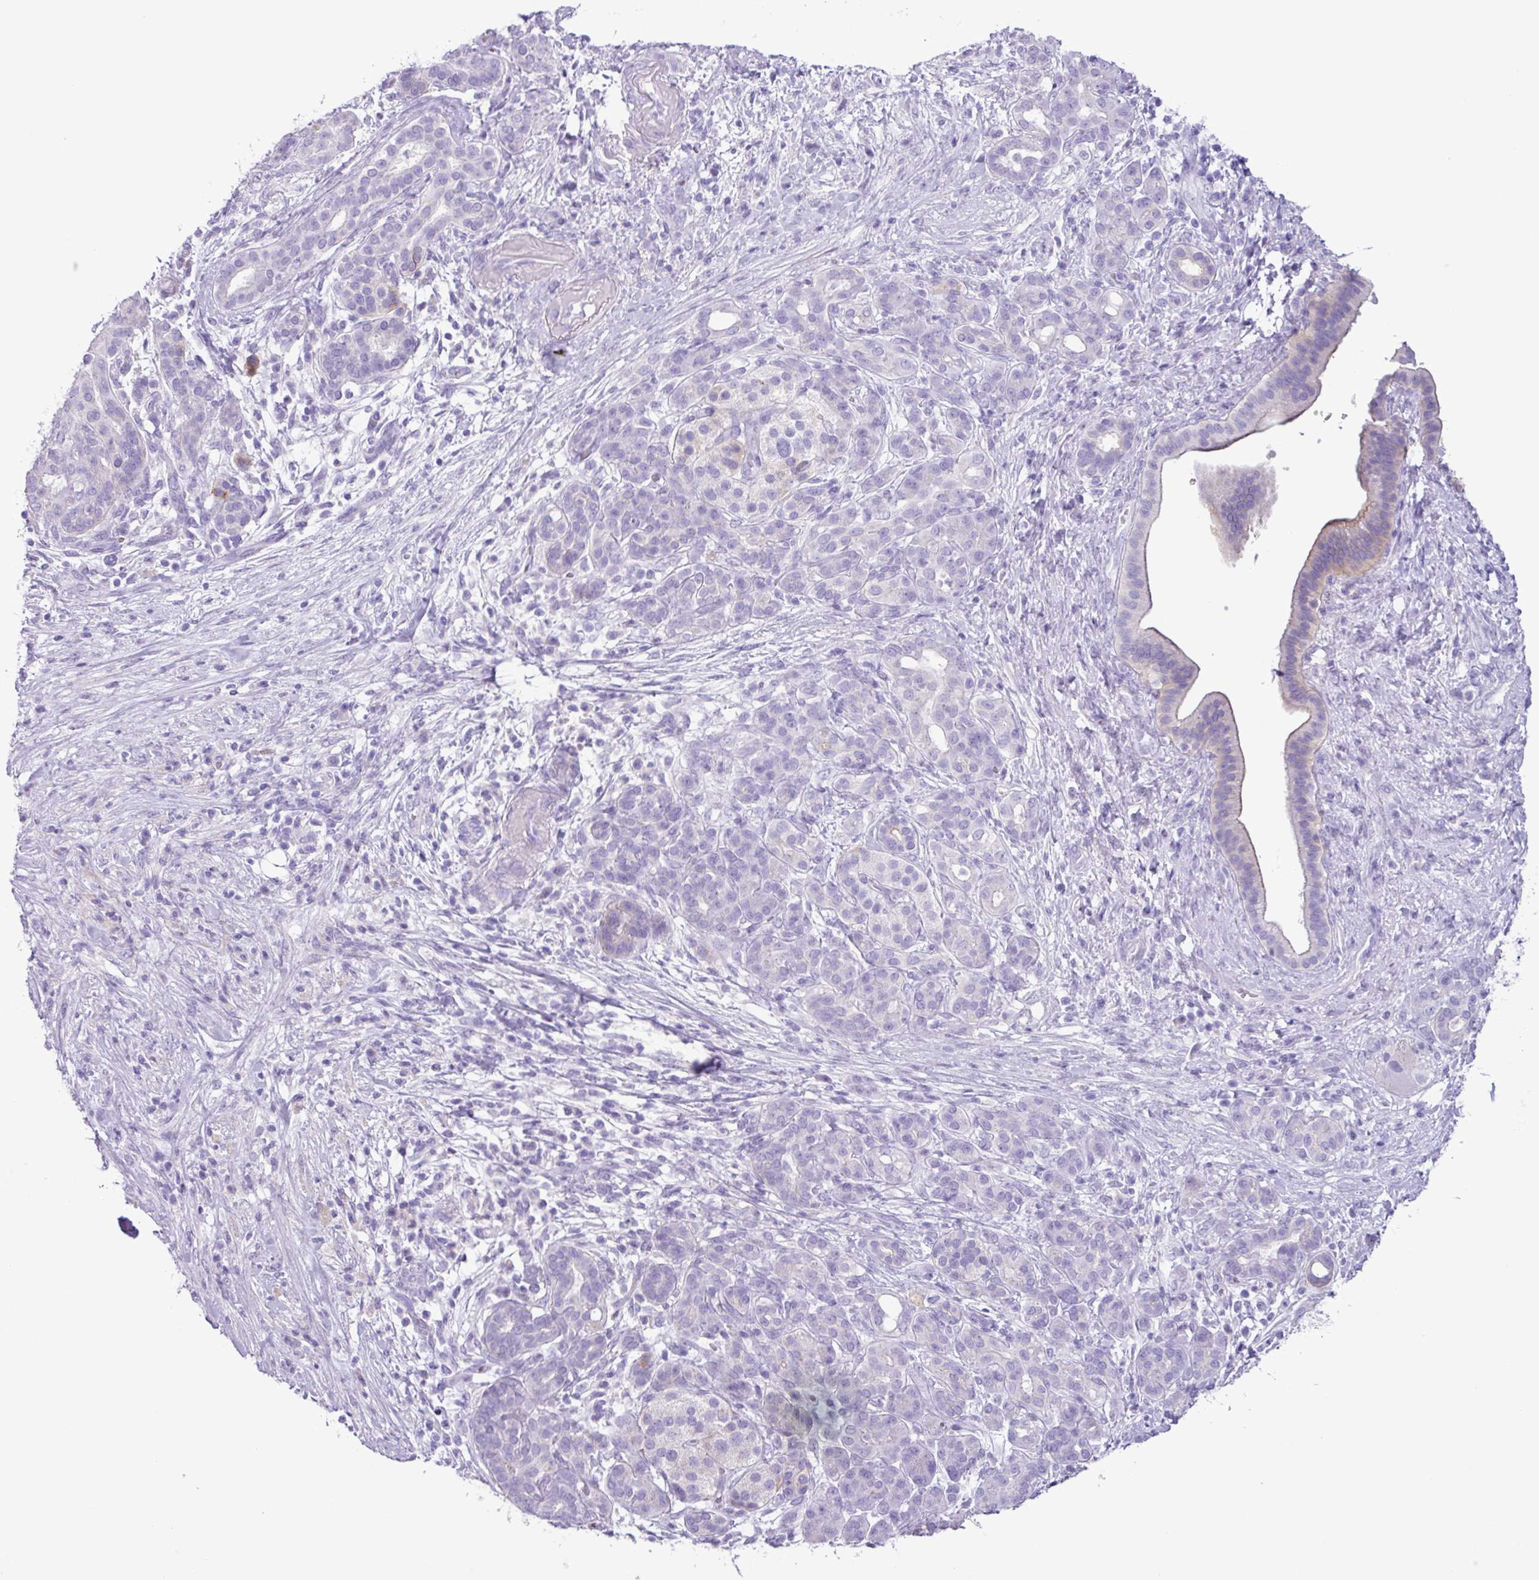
{"staining": {"intensity": "negative", "quantity": "none", "location": "none"}, "tissue": "pancreatic cancer", "cell_type": "Tumor cells", "image_type": "cancer", "snomed": [{"axis": "morphology", "description": "Adenocarcinoma, NOS"}, {"axis": "topography", "description": "Pancreas"}], "caption": "Immunohistochemistry image of human pancreatic cancer (adenocarcinoma) stained for a protein (brown), which exhibits no positivity in tumor cells.", "gene": "CYSTM1", "patient": {"sex": "male", "age": 44}}